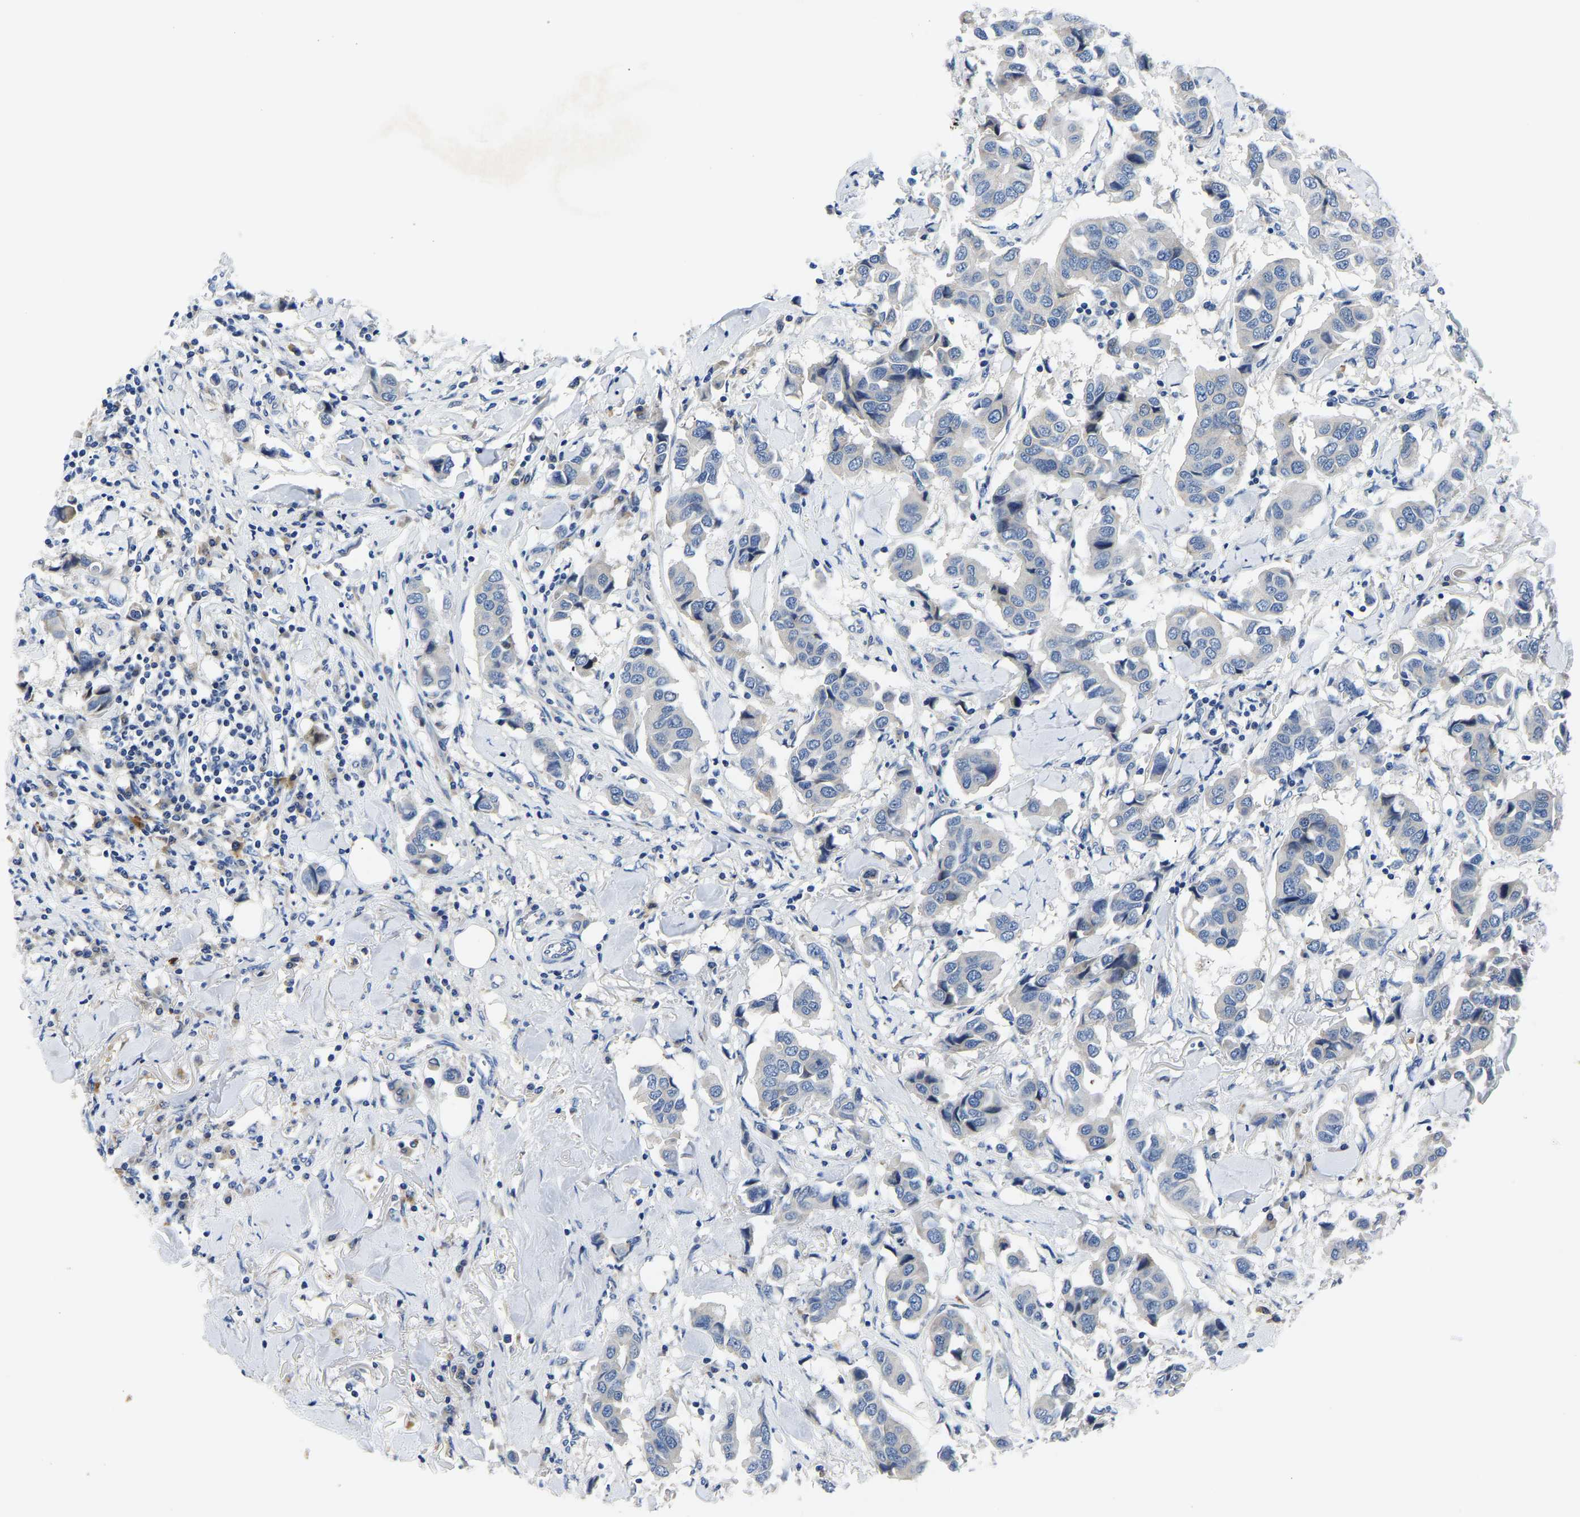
{"staining": {"intensity": "negative", "quantity": "none", "location": "none"}, "tissue": "breast cancer", "cell_type": "Tumor cells", "image_type": "cancer", "snomed": [{"axis": "morphology", "description": "Duct carcinoma"}, {"axis": "topography", "description": "Breast"}], "caption": "A photomicrograph of human breast intraductal carcinoma is negative for staining in tumor cells.", "gene": "TOR1B", "patient": {"sex": "female", "age": 80}}